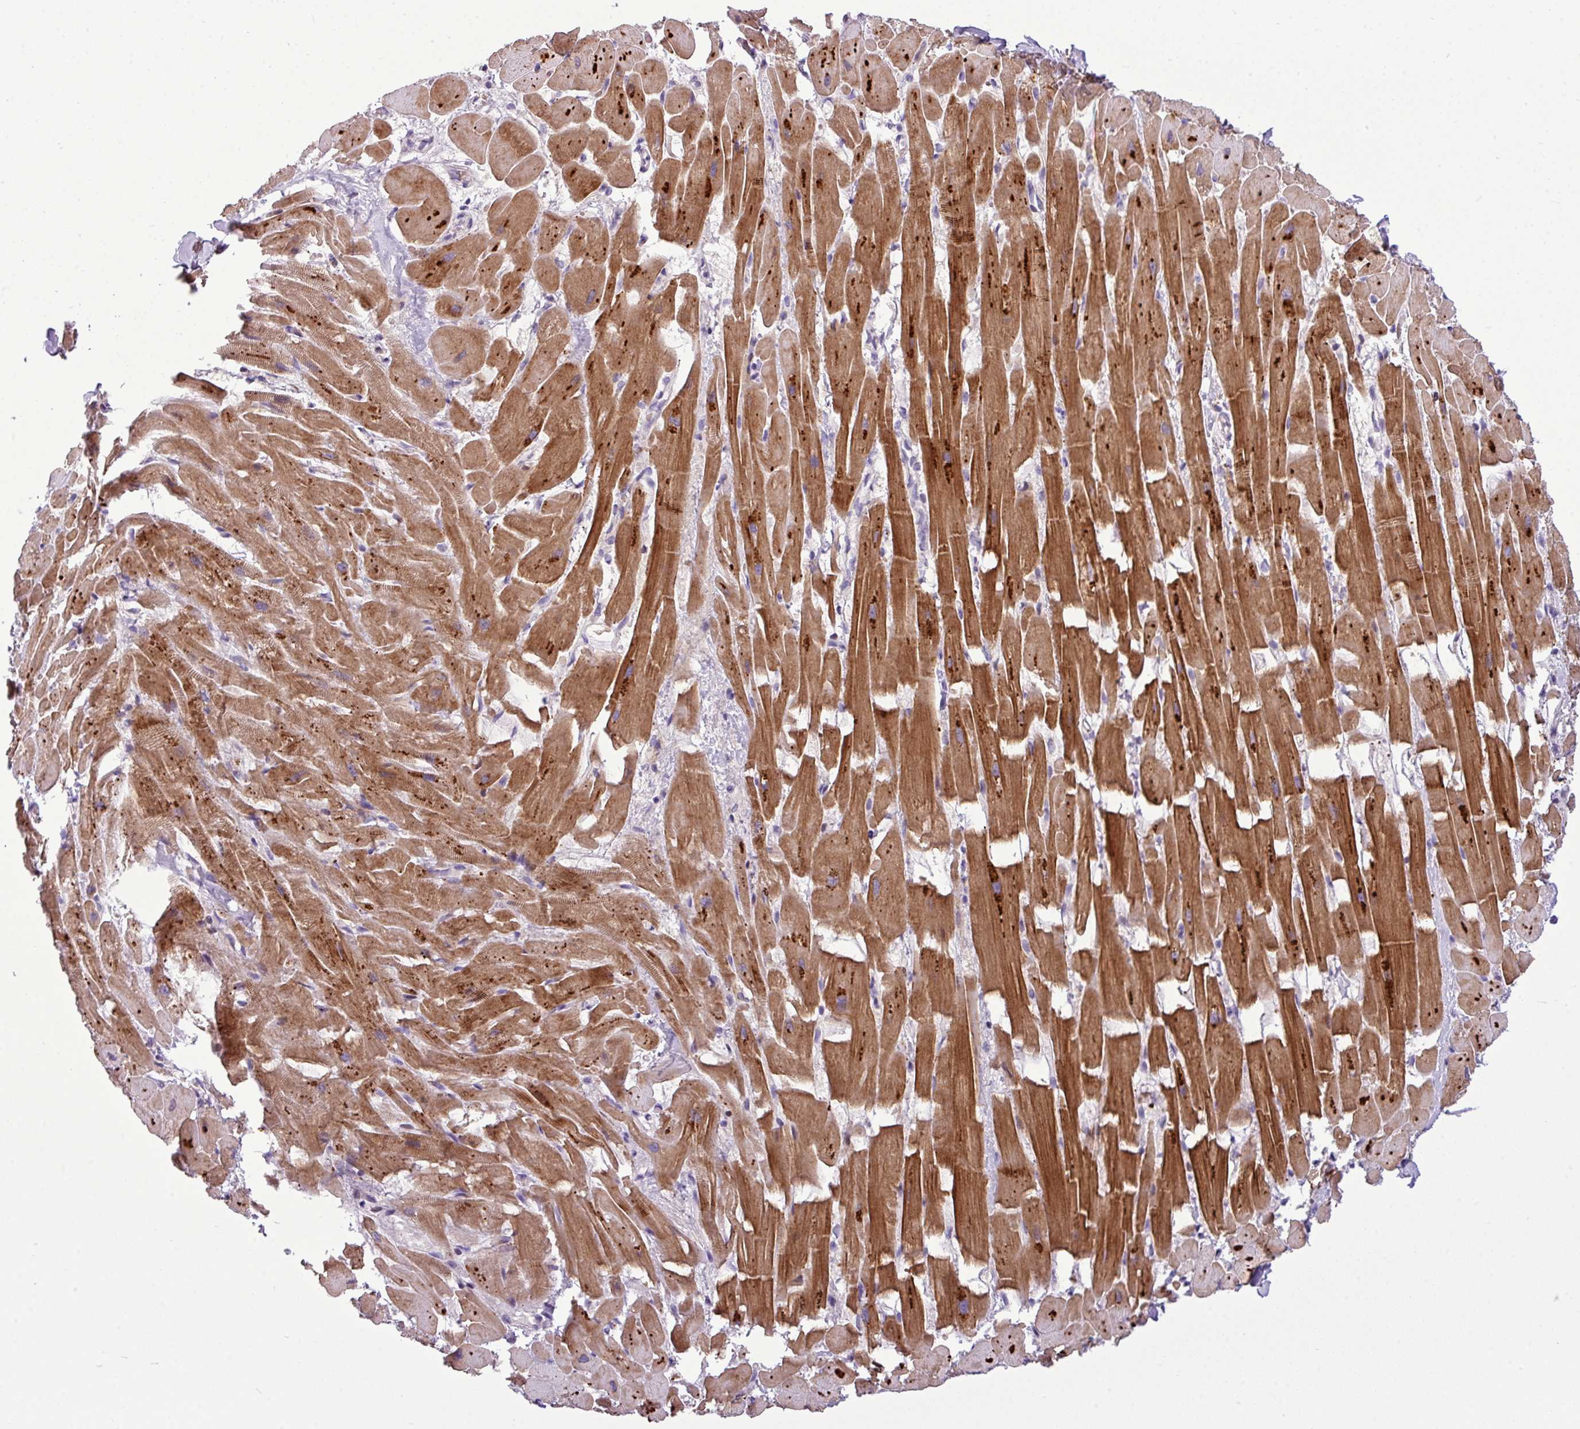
{"staining": {"intensity": "moderate", "quantity": ">75%", "location": "cytoplasmic/membranous"}, "tissue": "heart muscle", "cell_type": "Cardiomyocytes", "image_type": "normal", "snomed": [{"axis": "morphology", "description": "Normal tissue, NOS"}, {"axis": "topography", "description": "Heart"}], "caption": "This histopathology image reveals immunohistochemistry staining of normal human heart muscle, with medium moderate cytoplasmic/membranous staining in approximately >75% of cardiomyocytes.", "gene": "IL17A", "patient": {"sex": "male", "age": 37}}